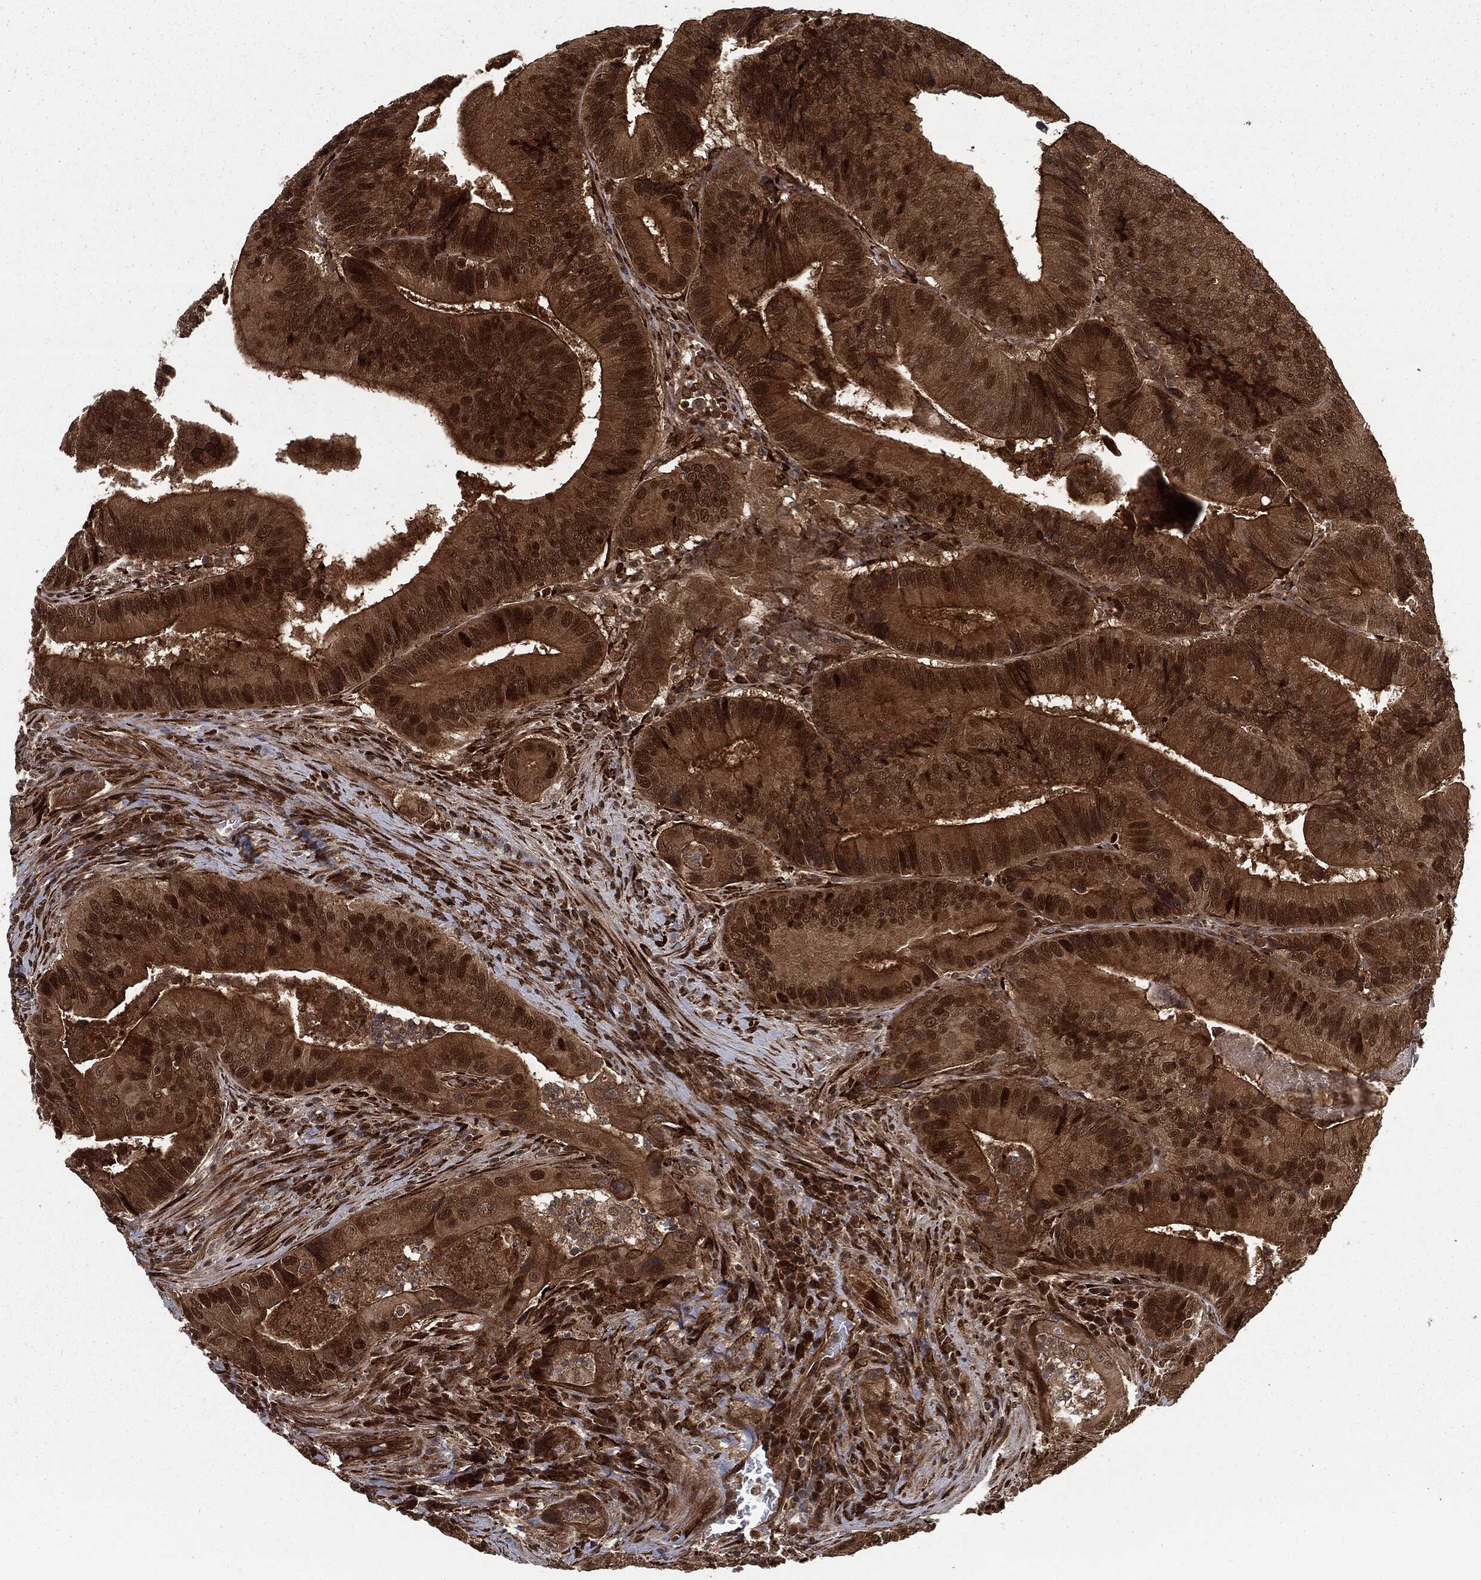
{"staining": {"intensity": "strong", "quantity": ">75%", "location": "cytoplasmic/membranous,nuclear"}, "tissue": "colorectal cancer", "cell_type": "Tumor cells", "image_type": "cancer", "snomed": [{"axis": "morphology", "description": "Adenocarcinoma, NOS"}, {"axis": "topography", "description": "Colon"}], "caption": "IHC of human colorectal cancer displays high levels of strong cytoplasmic/membranous and nuclear staining in about >75% of tumor cells.", "gene": "RANBP9", "patient": {"sex": "female", "age": 86}}